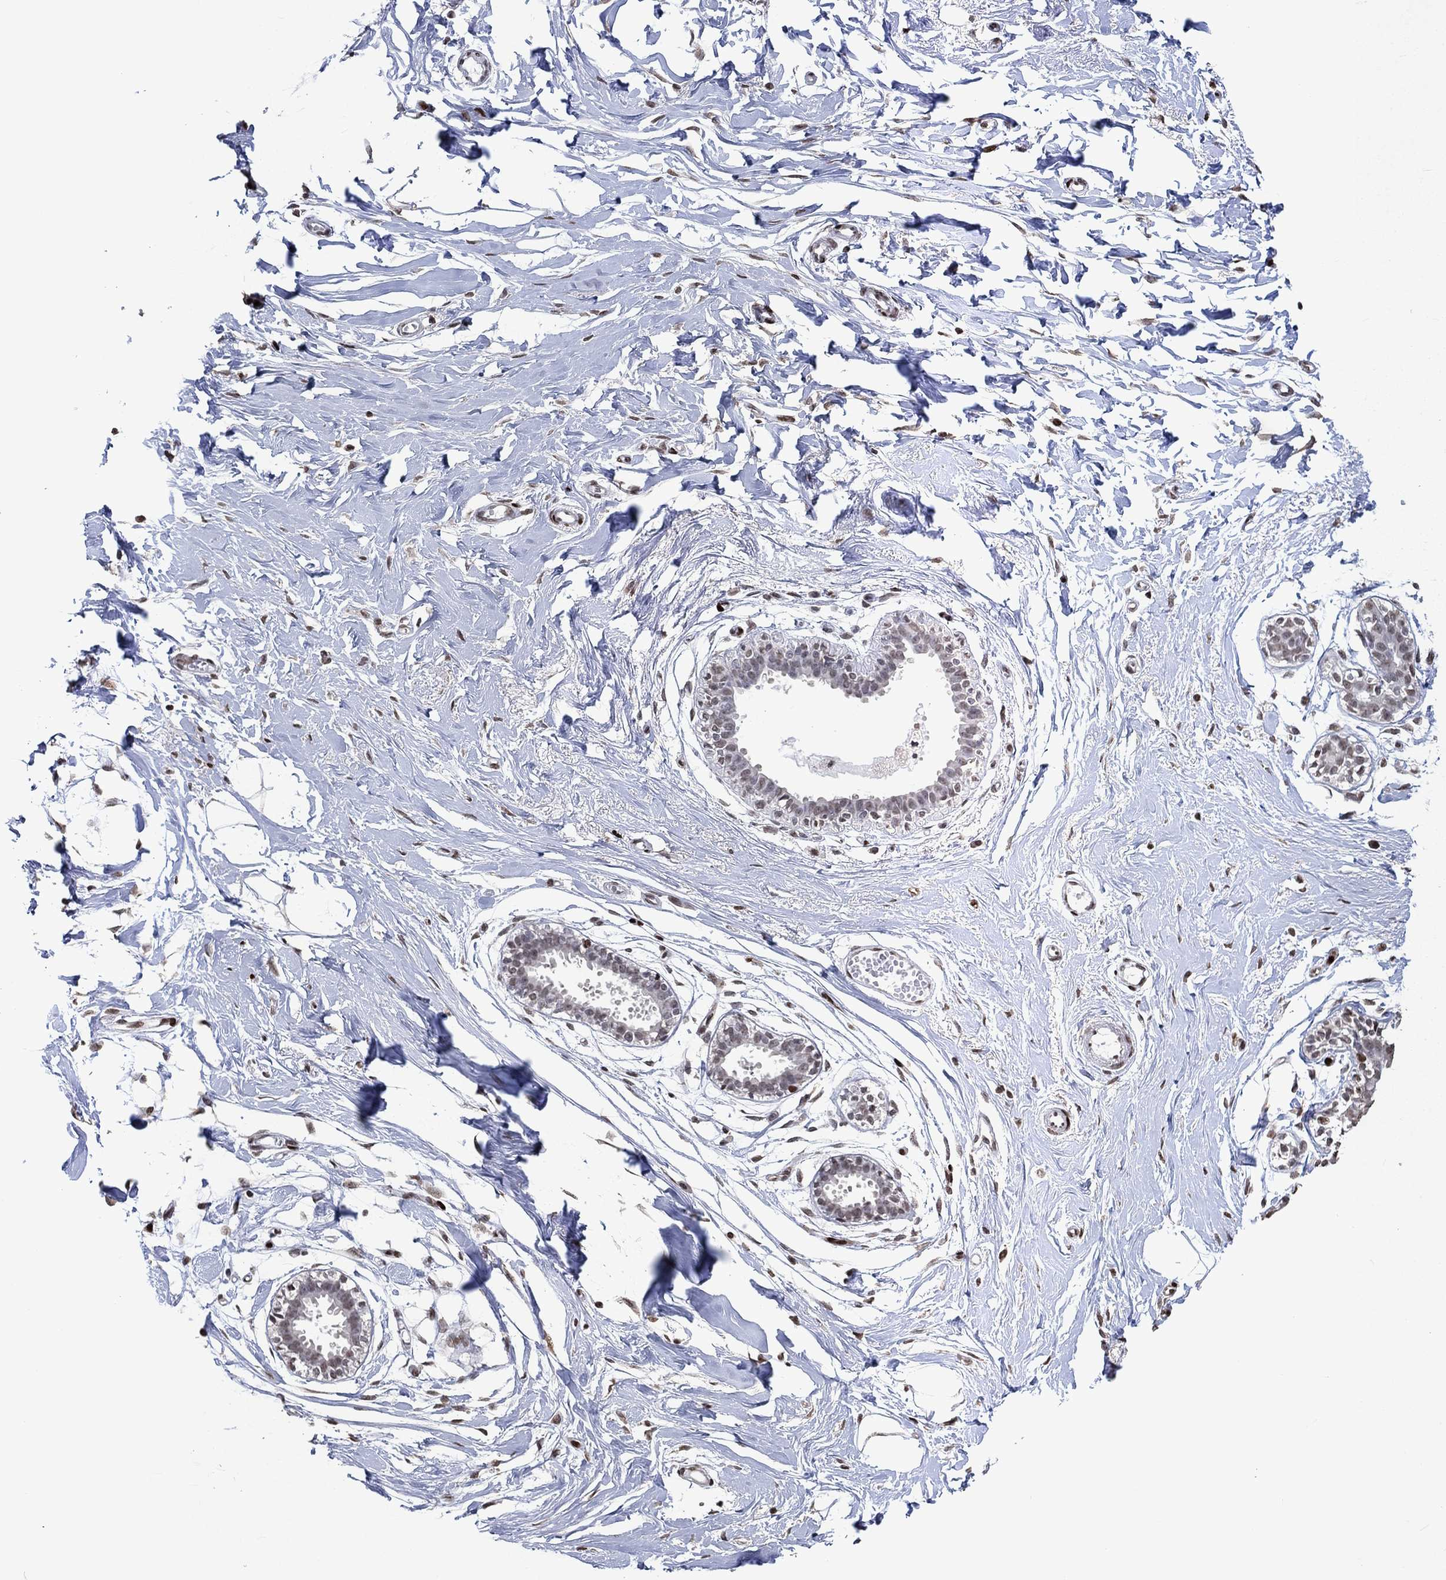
{"staining": {"intensity": "negative", "quantity": "none", "location": "none"}, "tissue": "breast", "cell_type": "Adipocytes", "image_type": "normal", "snomed": [{"axis": "morphology", "description": "Normal tissue, NOS"}, {"axis": "topography", "description": "Breast"}], "caption": "Immunohistochemistry photomicrograph of benign breast: human breast stained with DAB (3,3'-diaminobenzidine) reveals no significant protein positivity in adipocytes. Nuclei are stained in blue.", "gene": "SRSF3", "patient": {"sex": "female", "age": 49}}